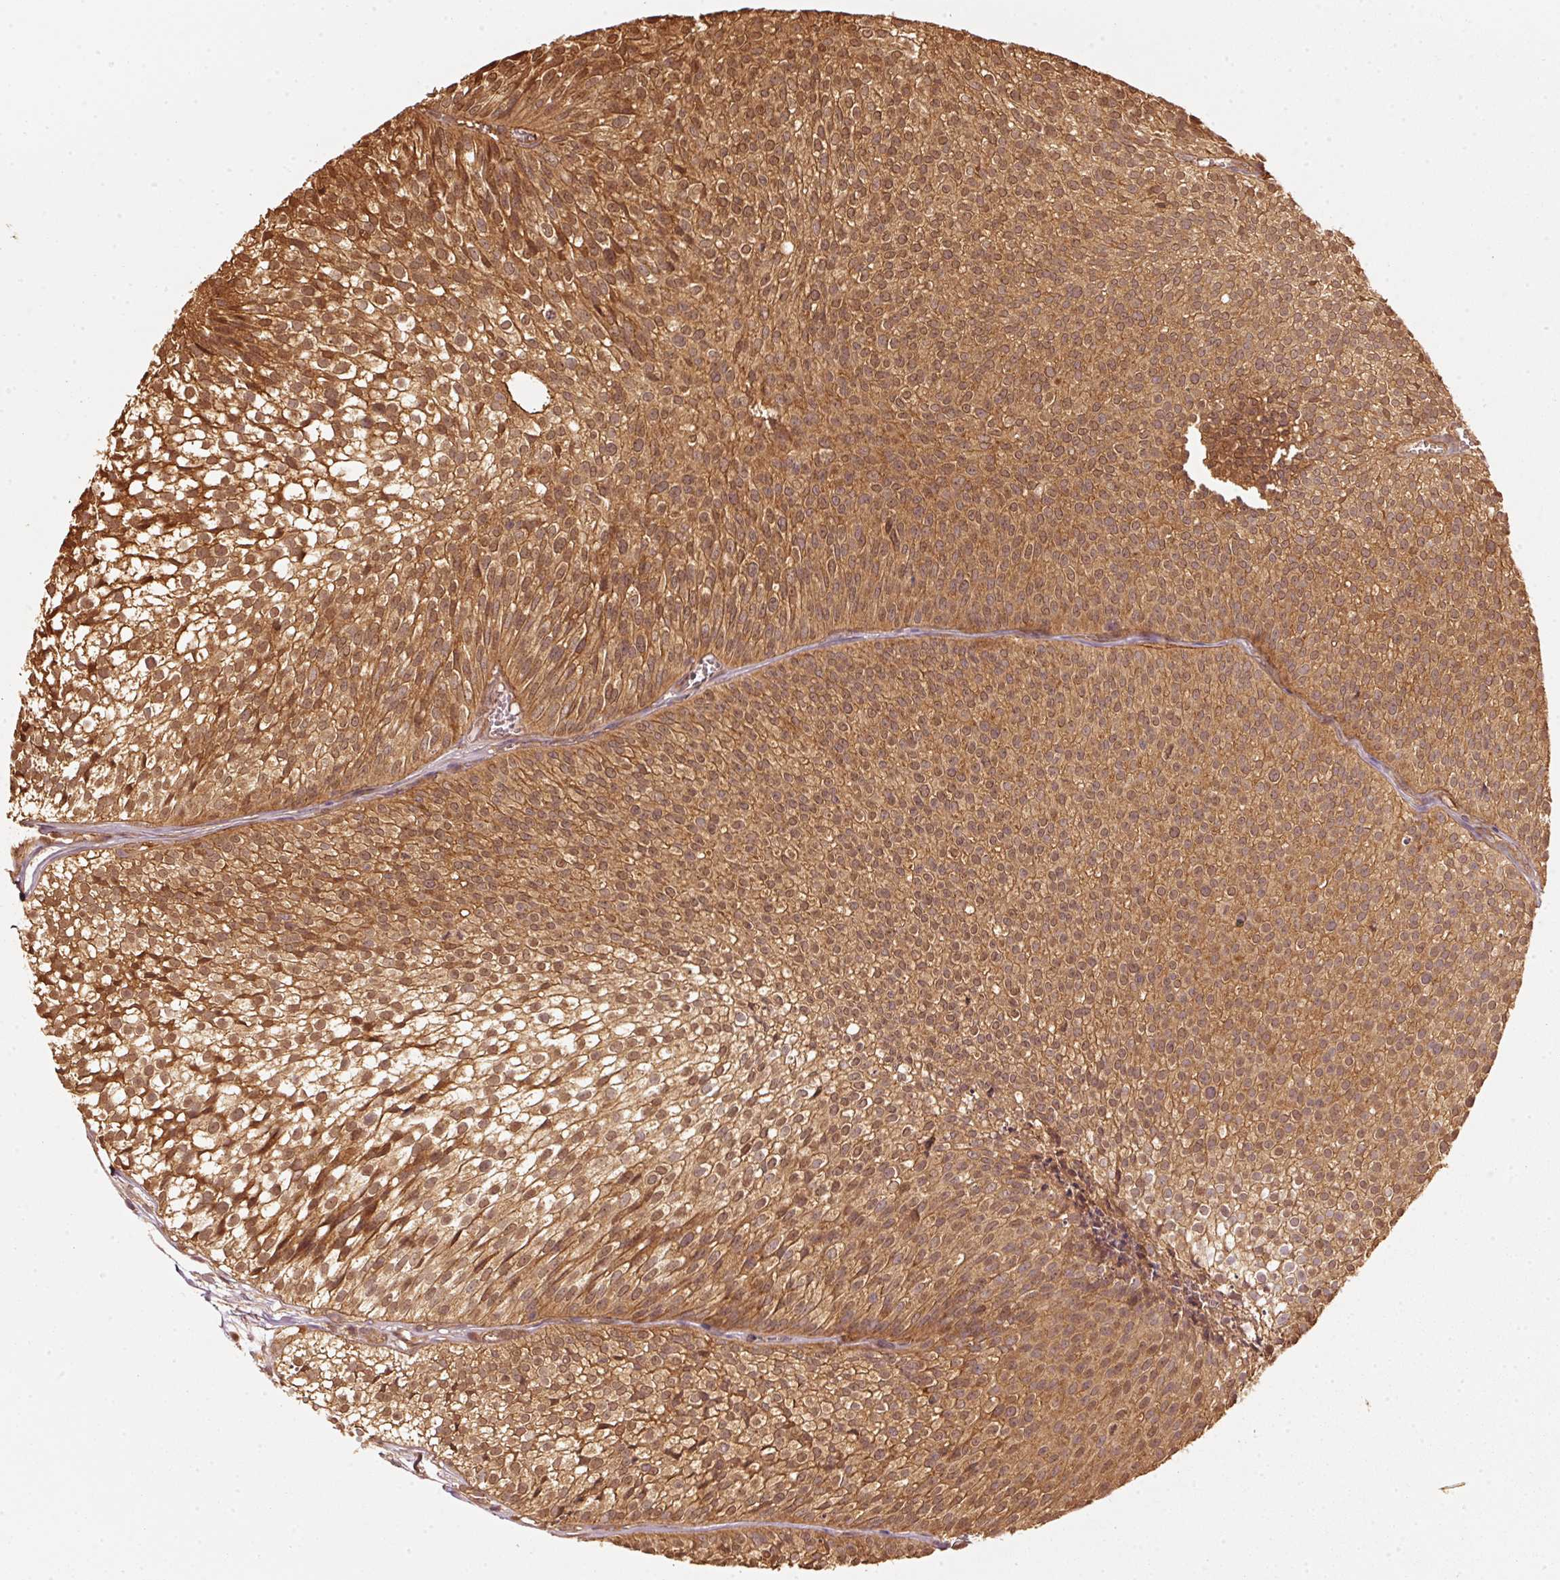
{"staining": {"intensity": "strong", "quantity": ">75%", "location": "cytoplasmic/membranous,nuclear"}, "tissue": "urothelial cancer", "cell_type": "Tumor cells", "image_type": "cancer", "snomed": [{"axis": "morphology", "description": "Urothelial carcinoma, Low grade"}, {"axis": "topography", "description": "Urinary bladder"}], "caption": "Urothelial cancer stained with immunohistochemistry reveals strong cytoplasmic/membranous and nuclear expression in approximately >75% of tumor cells.", "gene": "STAU1", "patient": {"sex": "male", "age": 91}}